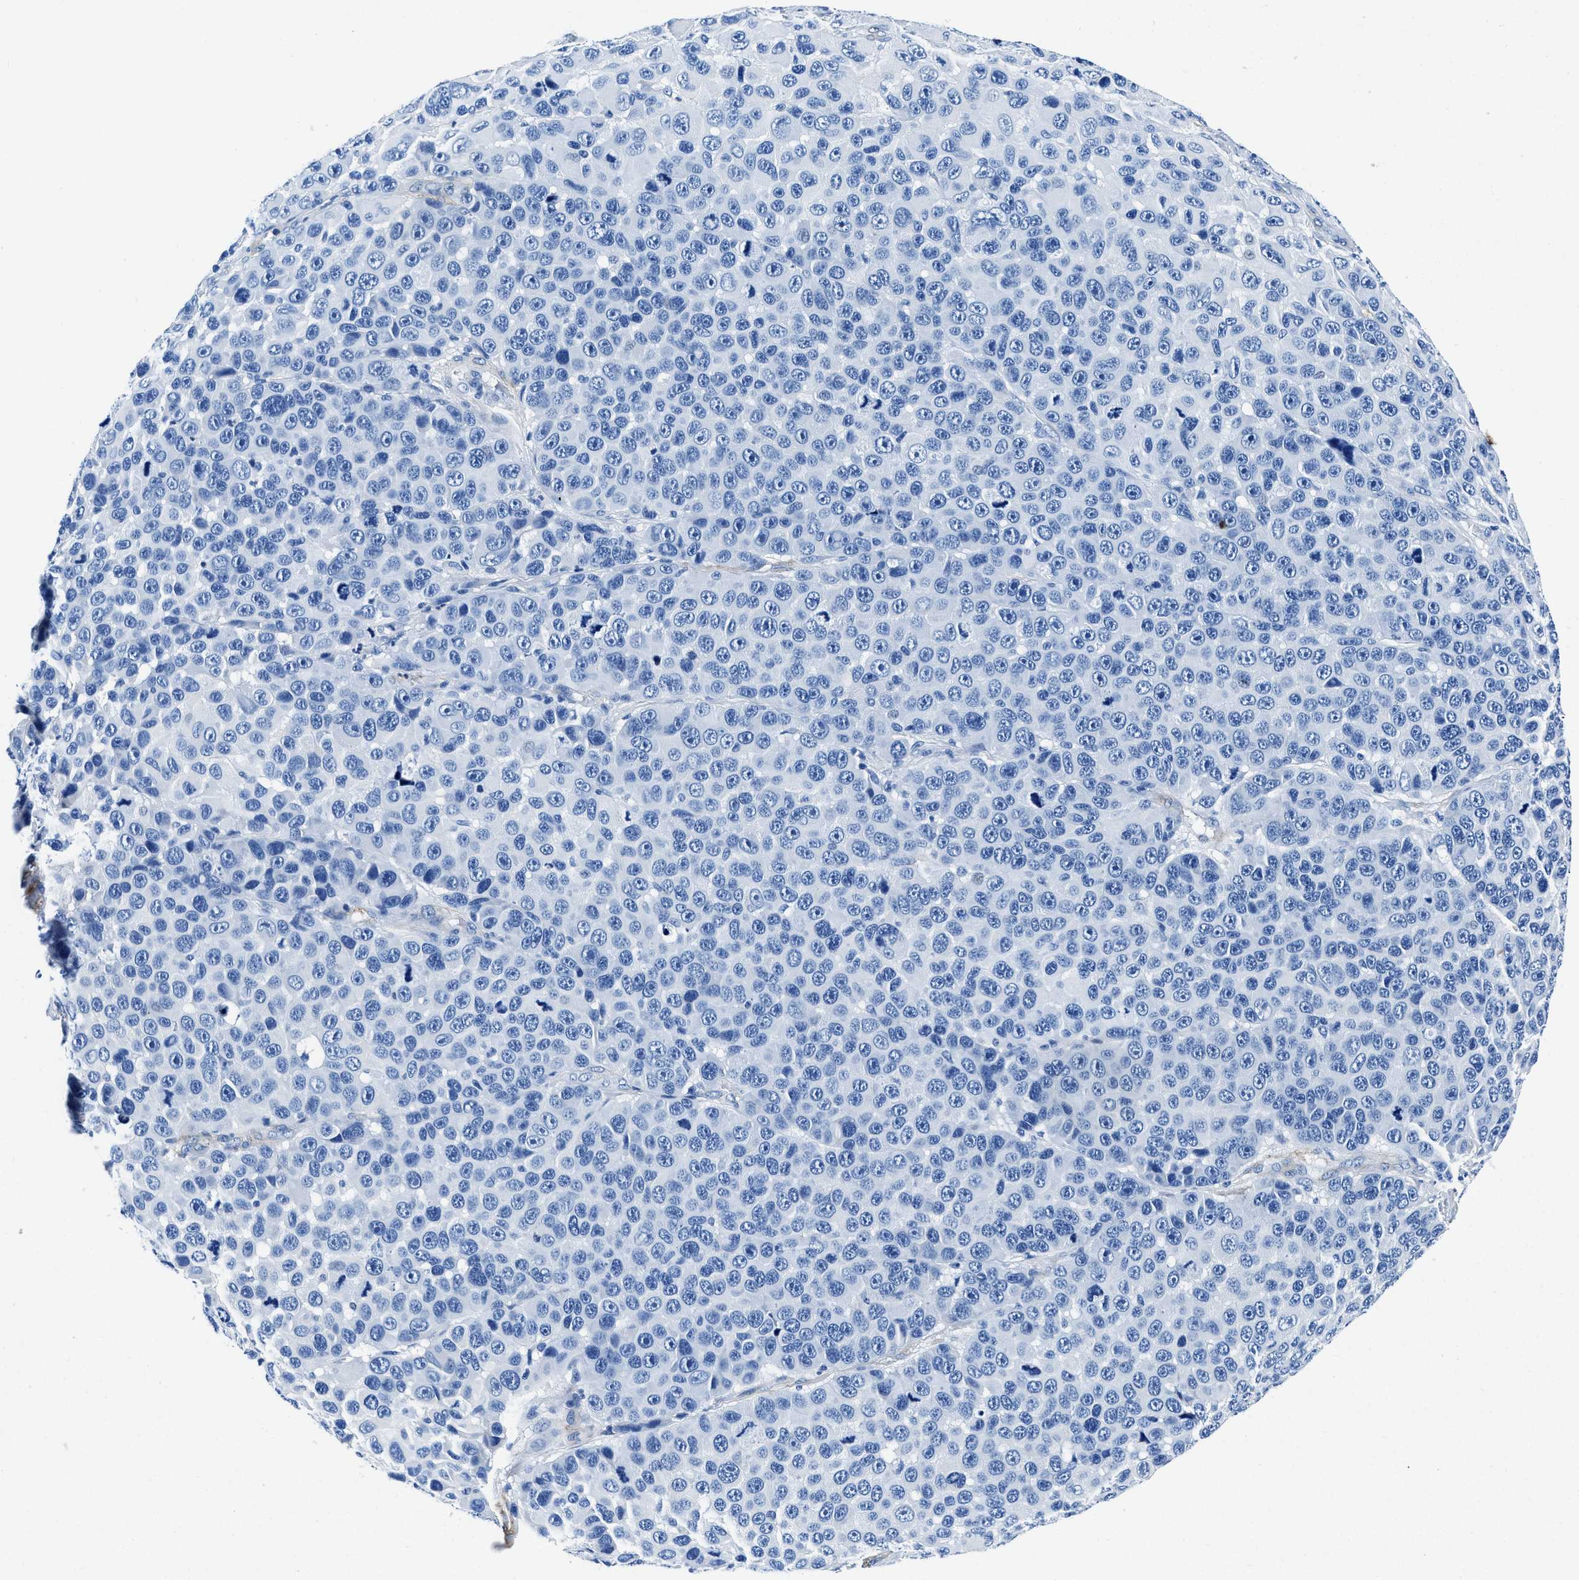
{"staining": {"intensity": "negative", "quantity": "none", "location": "none"}, "tissue": "melanoma", "cell_type": "Tumor cells", "image_type": "cancer", "snomed": [{"axis": "morphology", "description": "Malignant melanoma, NOS"}, {"axis": "topography", "description": "Skin"}], "caption": "Immunohistochemistry (IHC) of human malignant melanoma demonstrates no expression in tumor cells.", "gene": "TEX261", "patient": {"sex": "male", "age": 53}}